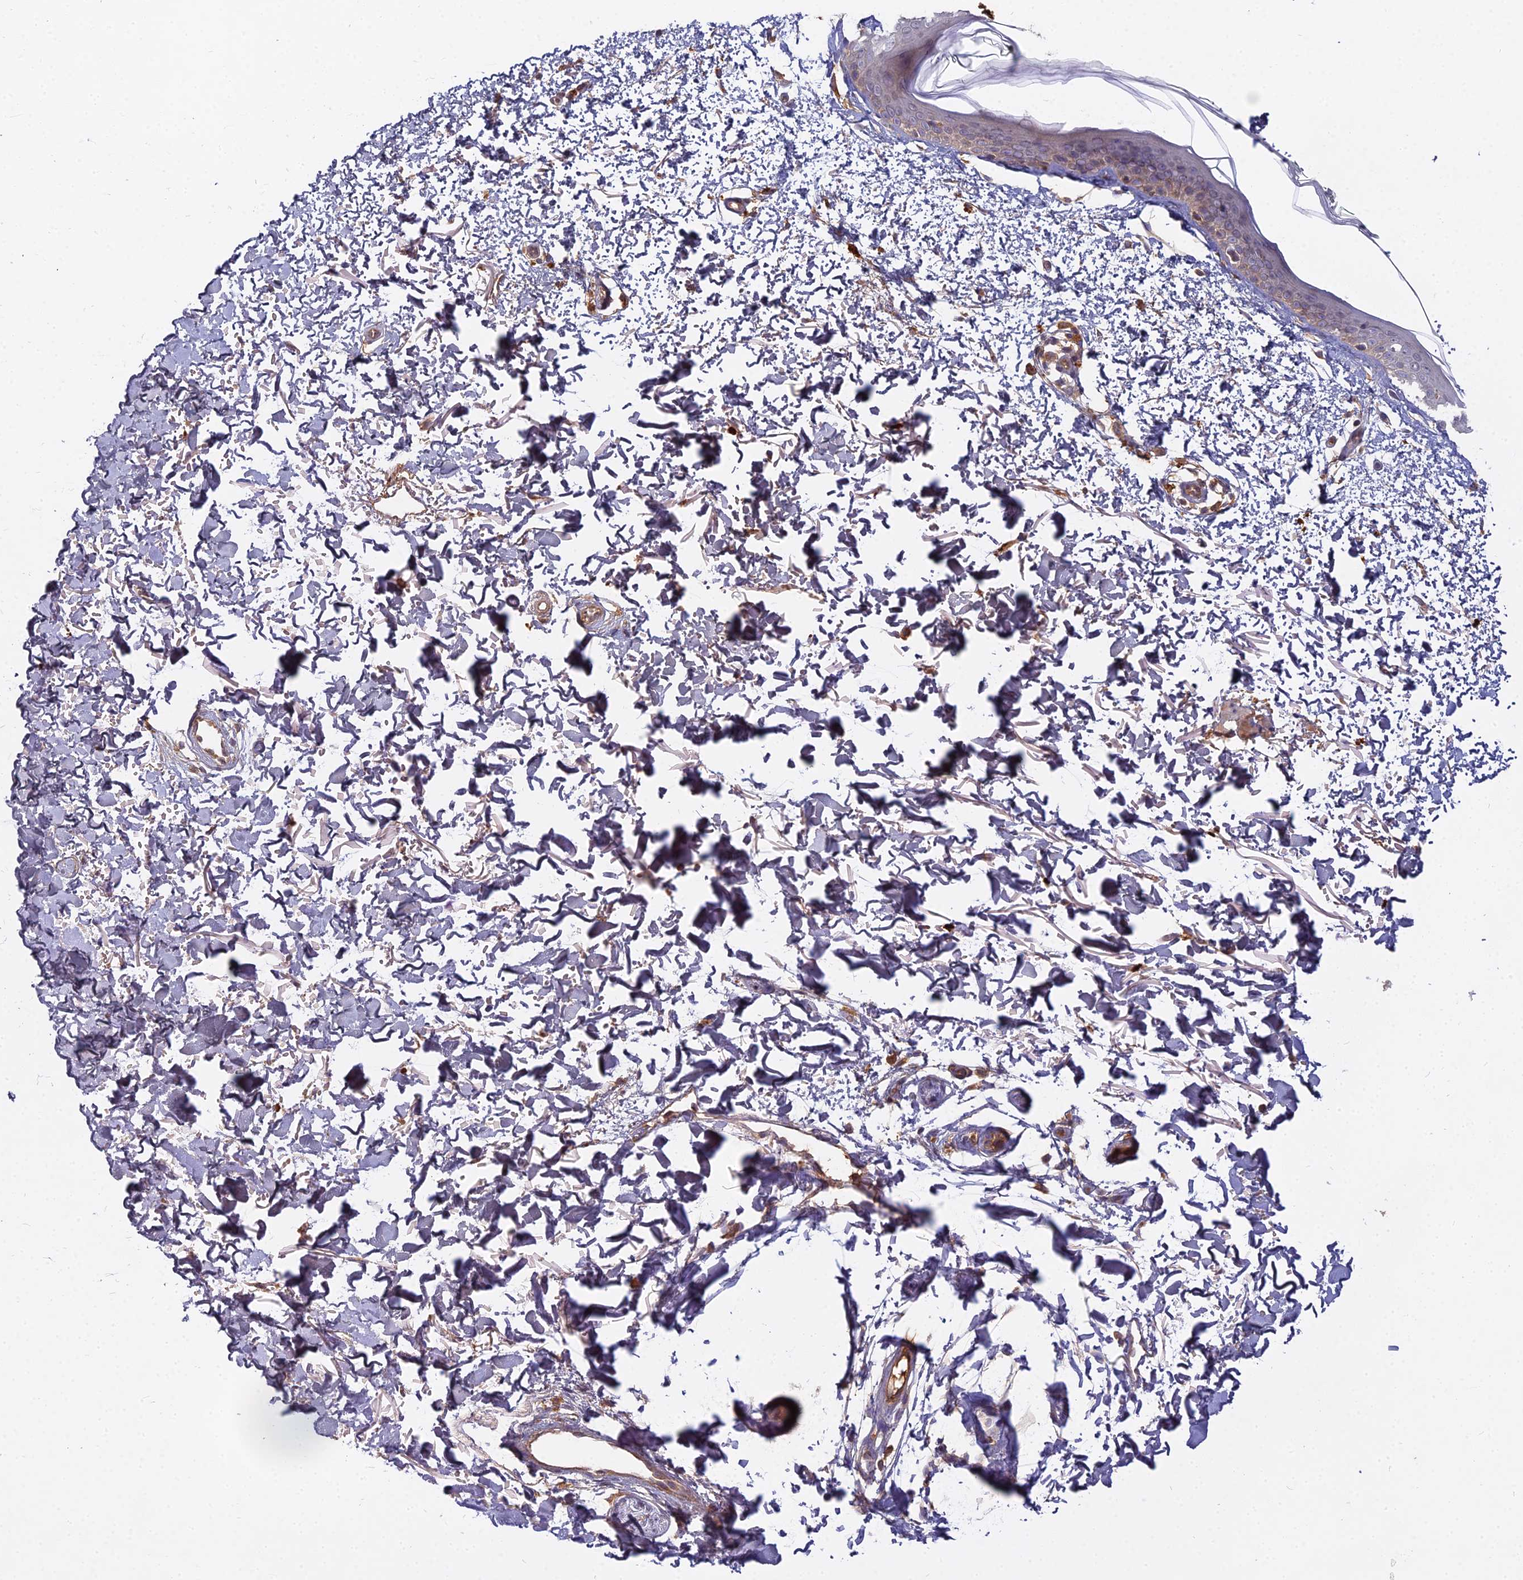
{"staining": {"intensity": "negative", "quantity": "none", "location": "none"}, "tissue": "skin", "cell_type": "Fibroblasts", "image_type": "normal", "snomed": [{"axis": "morphology", "description": "Normal tissue, NOS"}, {"axis": "topography", "description": "Skin"}], "caption": "This is an IHC histopathology image of unremarkable skin. There is no expression in fibroblasts.", "gene": "CCDC167", "patient": {"sex": "male", "age": 66}}